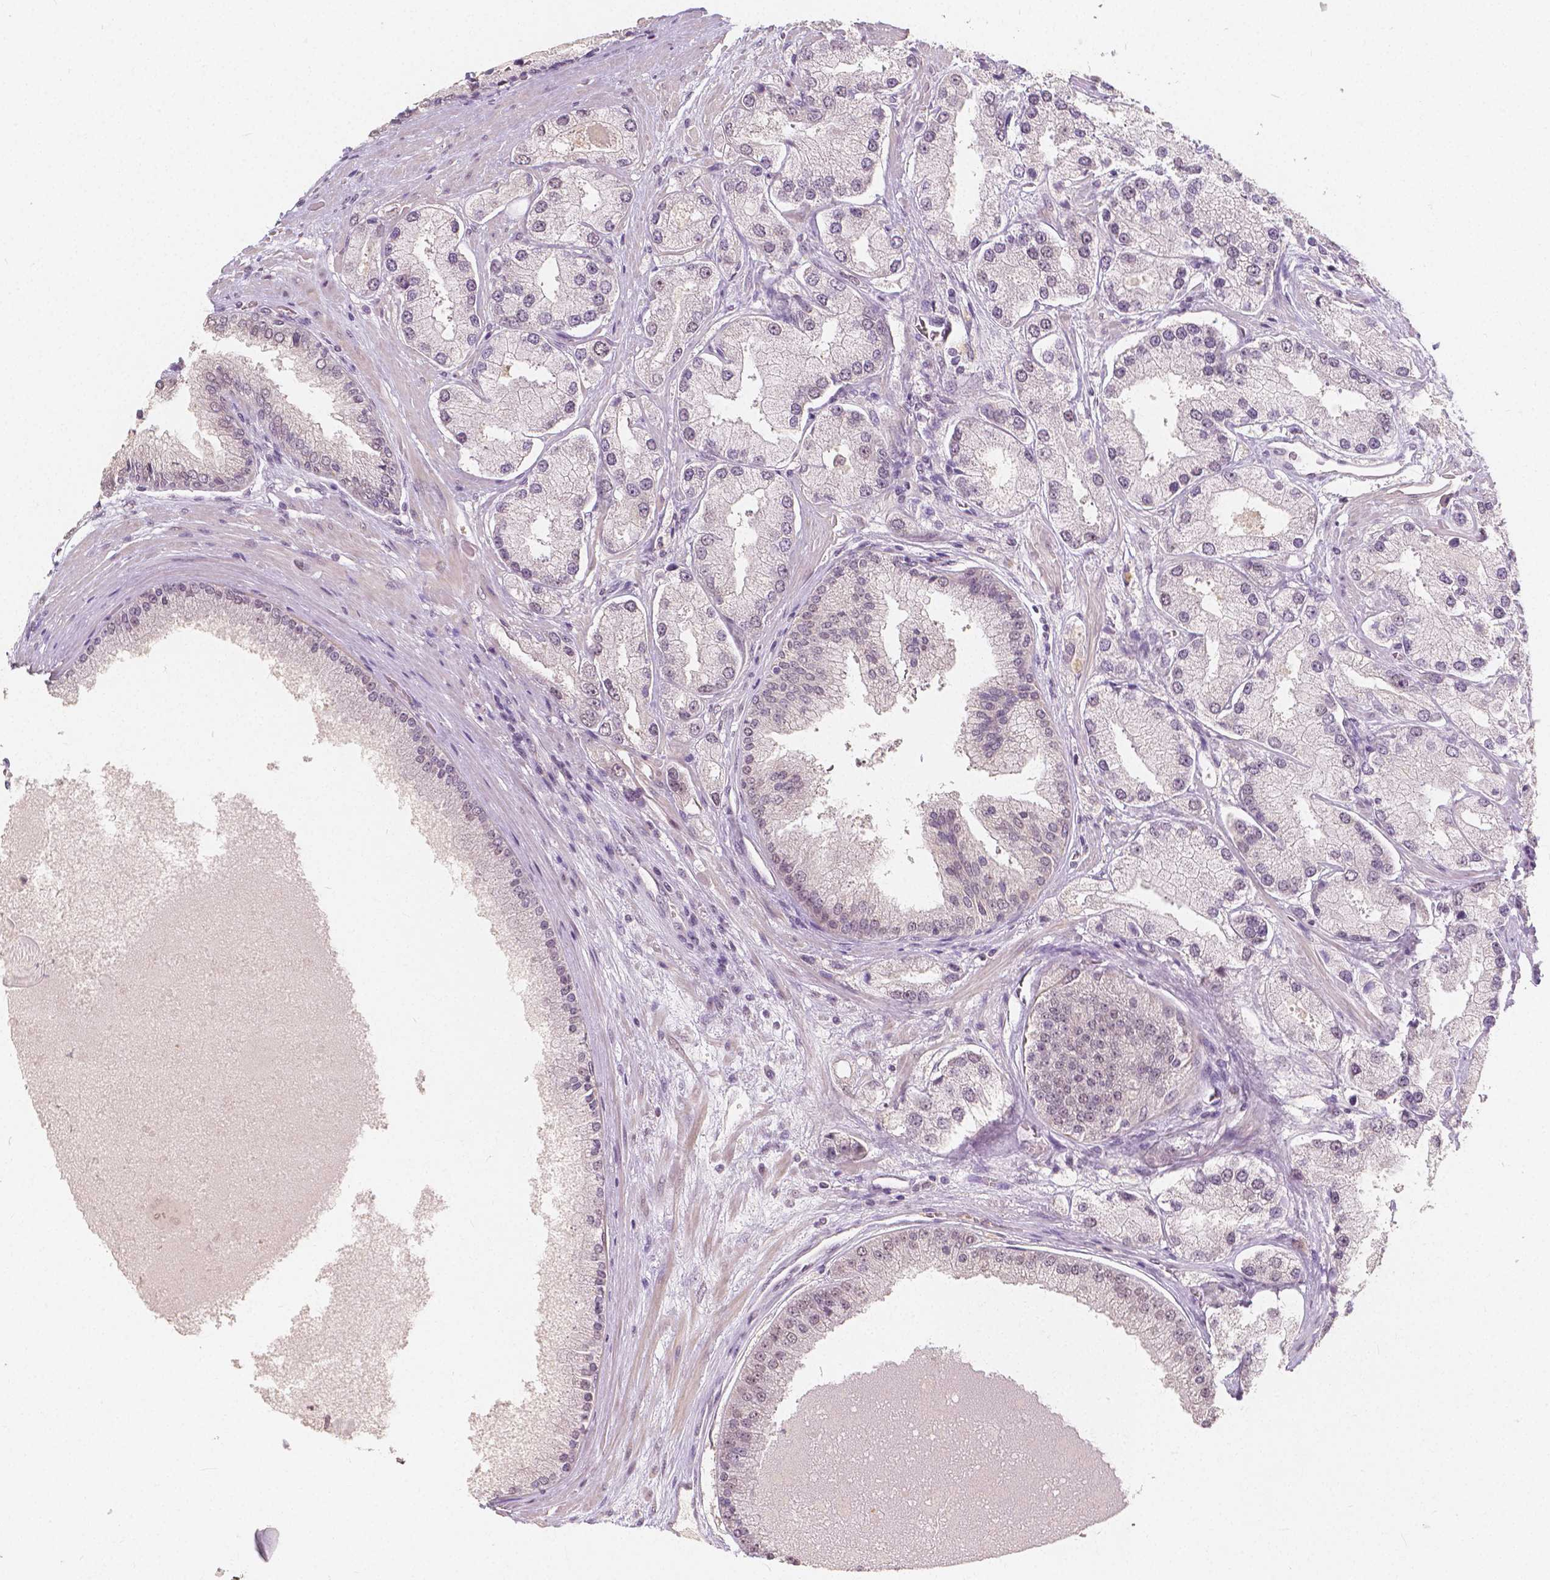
{"staining": {"intensity": "weak", "quantity": "<25%", "location": "nuclear"}, "tissue": "prostate cancer", "cell_type": "Tumor cells", "image_type": "cancer", "snomed": [{"axis": "morphology", "description": "Adenocarcinoma, High grade"}, {"axis": "topography", "description": "Prostate"}], "caption": "Immunohistochemistry (IHC) histopathology image of human high-grade adenocarcinoma (prostate) stained for a protein (brown), which shows no expression in tumor cells.", "gene": "NOLC1", "patient": {"sex": "male", "age": 67}}